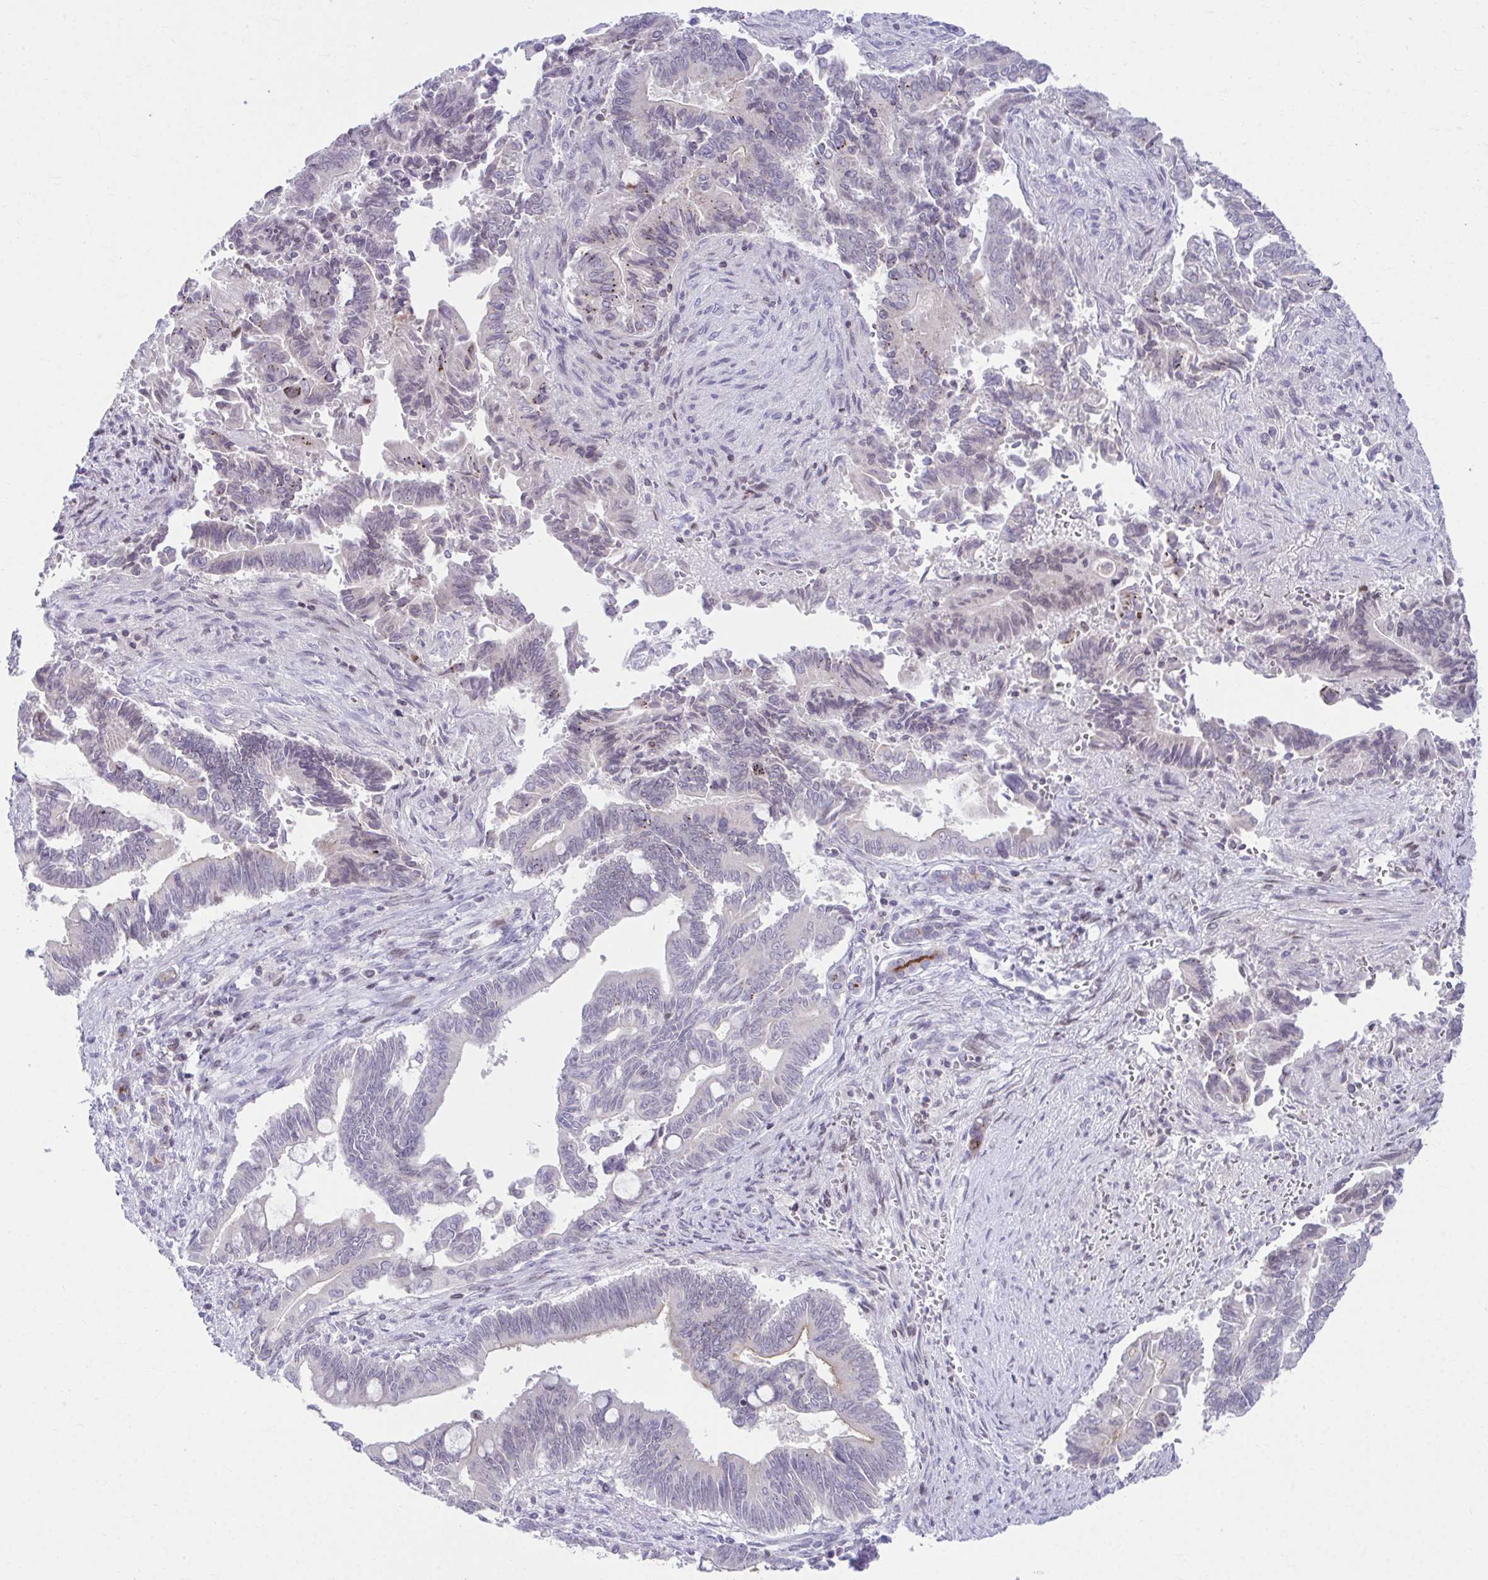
{"staining": {"intensity": "moderate", "quantity": "<25%", "location": "cytoplasmic/membranous"}, "tissue": "pancreatic cancer", "cell_type": "Tumor cells", "image_type": "cancer", "snomed": [{"axis": "morphology", "description": "Adenocarcinoma, NOS"}, {"axis": "topography", "description": "Pancreas"}], "caption": "Moderate cytoplasmic/membranous protein positivity is appreciated in approximately <25% of tumor cells in pancreatic cancer.", "gene": "OR7A5", "patient": {"sex": "male", "age": 68}}